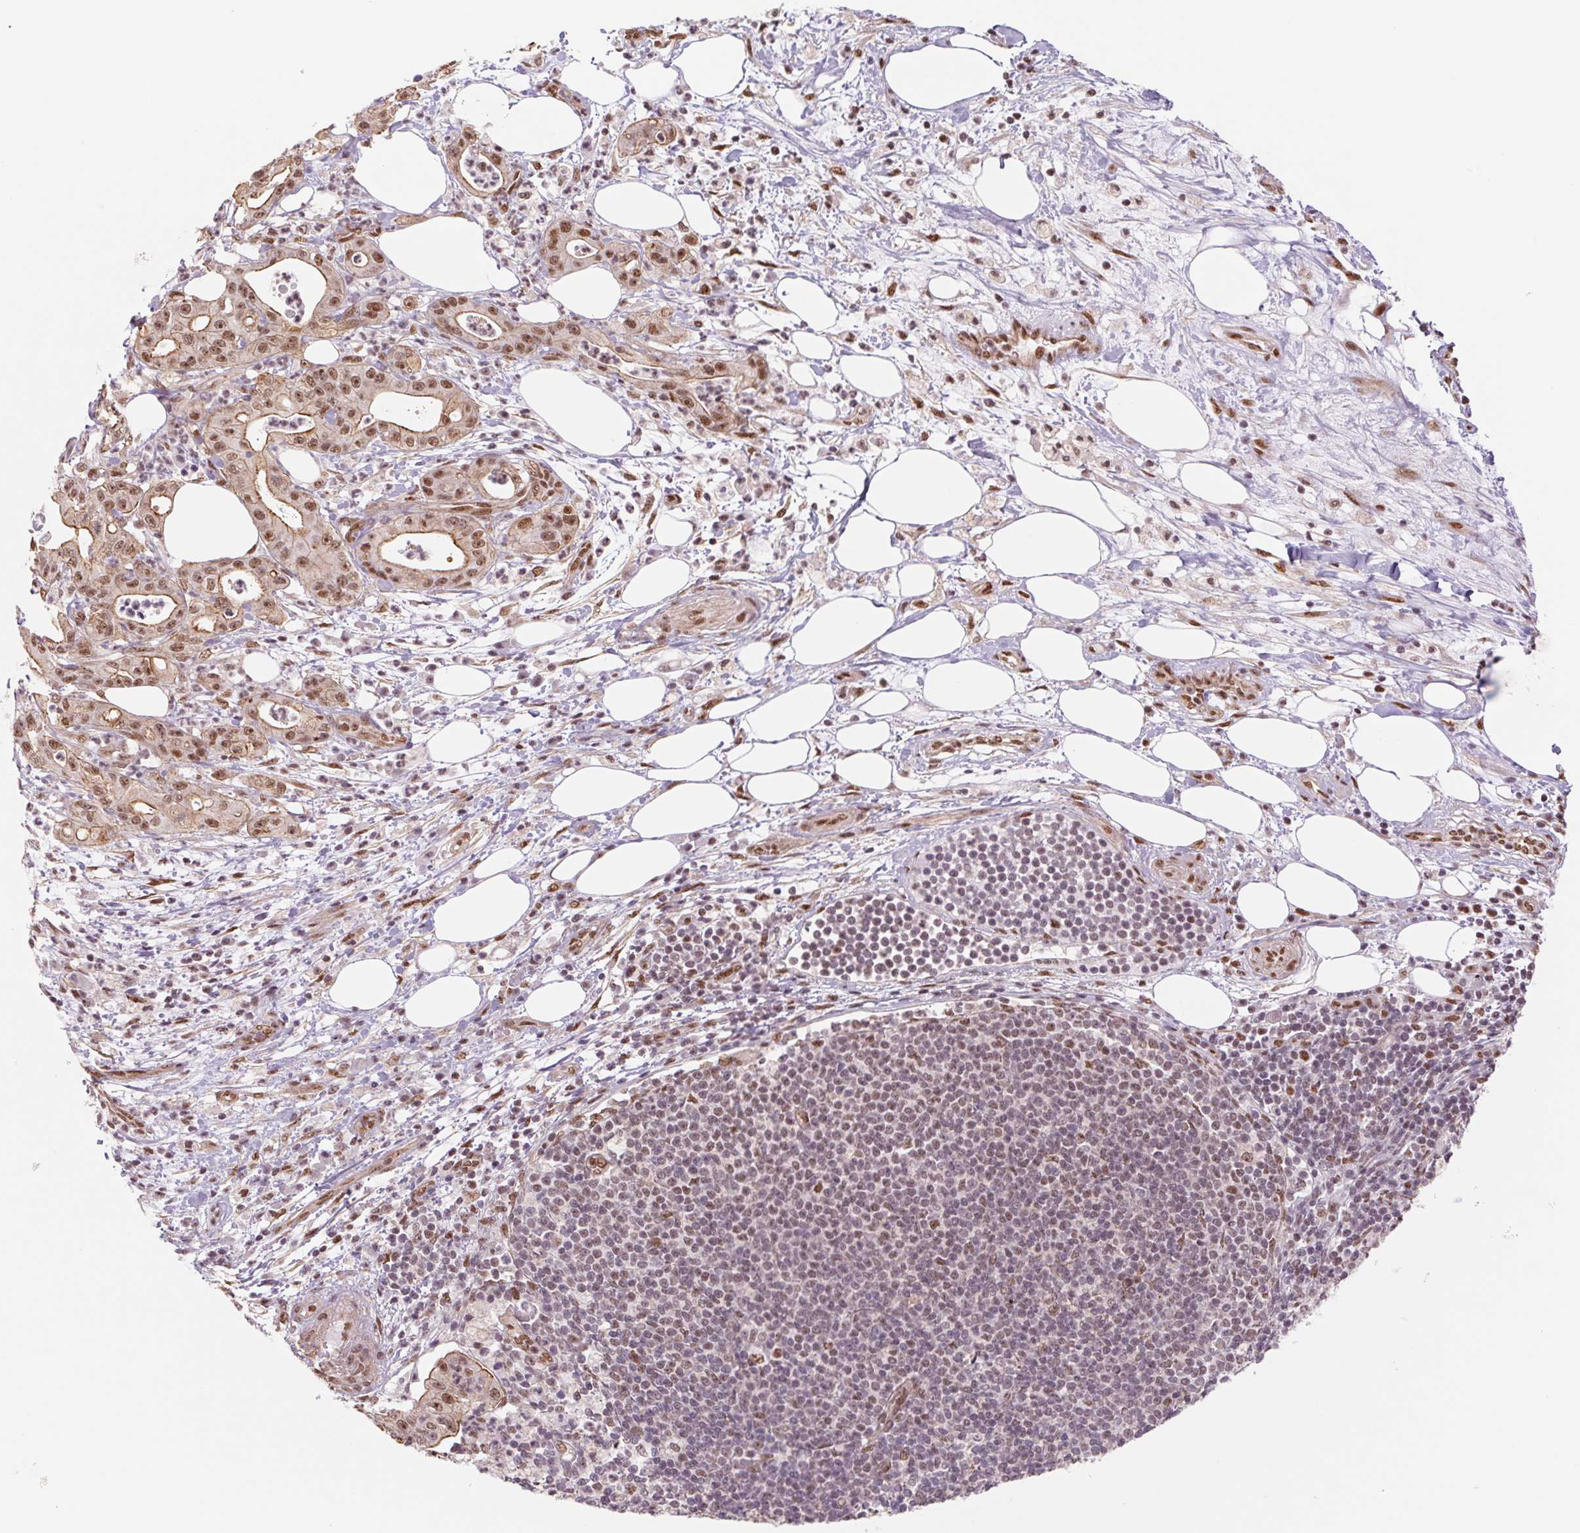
{"staining": {"intensity": "moderate", "quantity": ">75%", "location": "cytoplasmic/membranous,nuclear"}, "tissue": "pancreatic cancer", "cell_type": "Tumor cells", "image_type": "cancer", "snomed": [{"axis": "morphology", "description": "Adenocarcinoma, NOS"}, {"axis": "topography", "description": "Pancreas"}], "caption": "This photomicrograph exhibits pancreatic adenocarcinoma stained with IHC to label a protein in brown. The cytoplasmic/membranous and nuclear of tumor cells show moderate positivity for the protein. Nuclei are counter-stained blue.", "gene": "CWC25", "patient": {"sex": "male", "age": 71}}